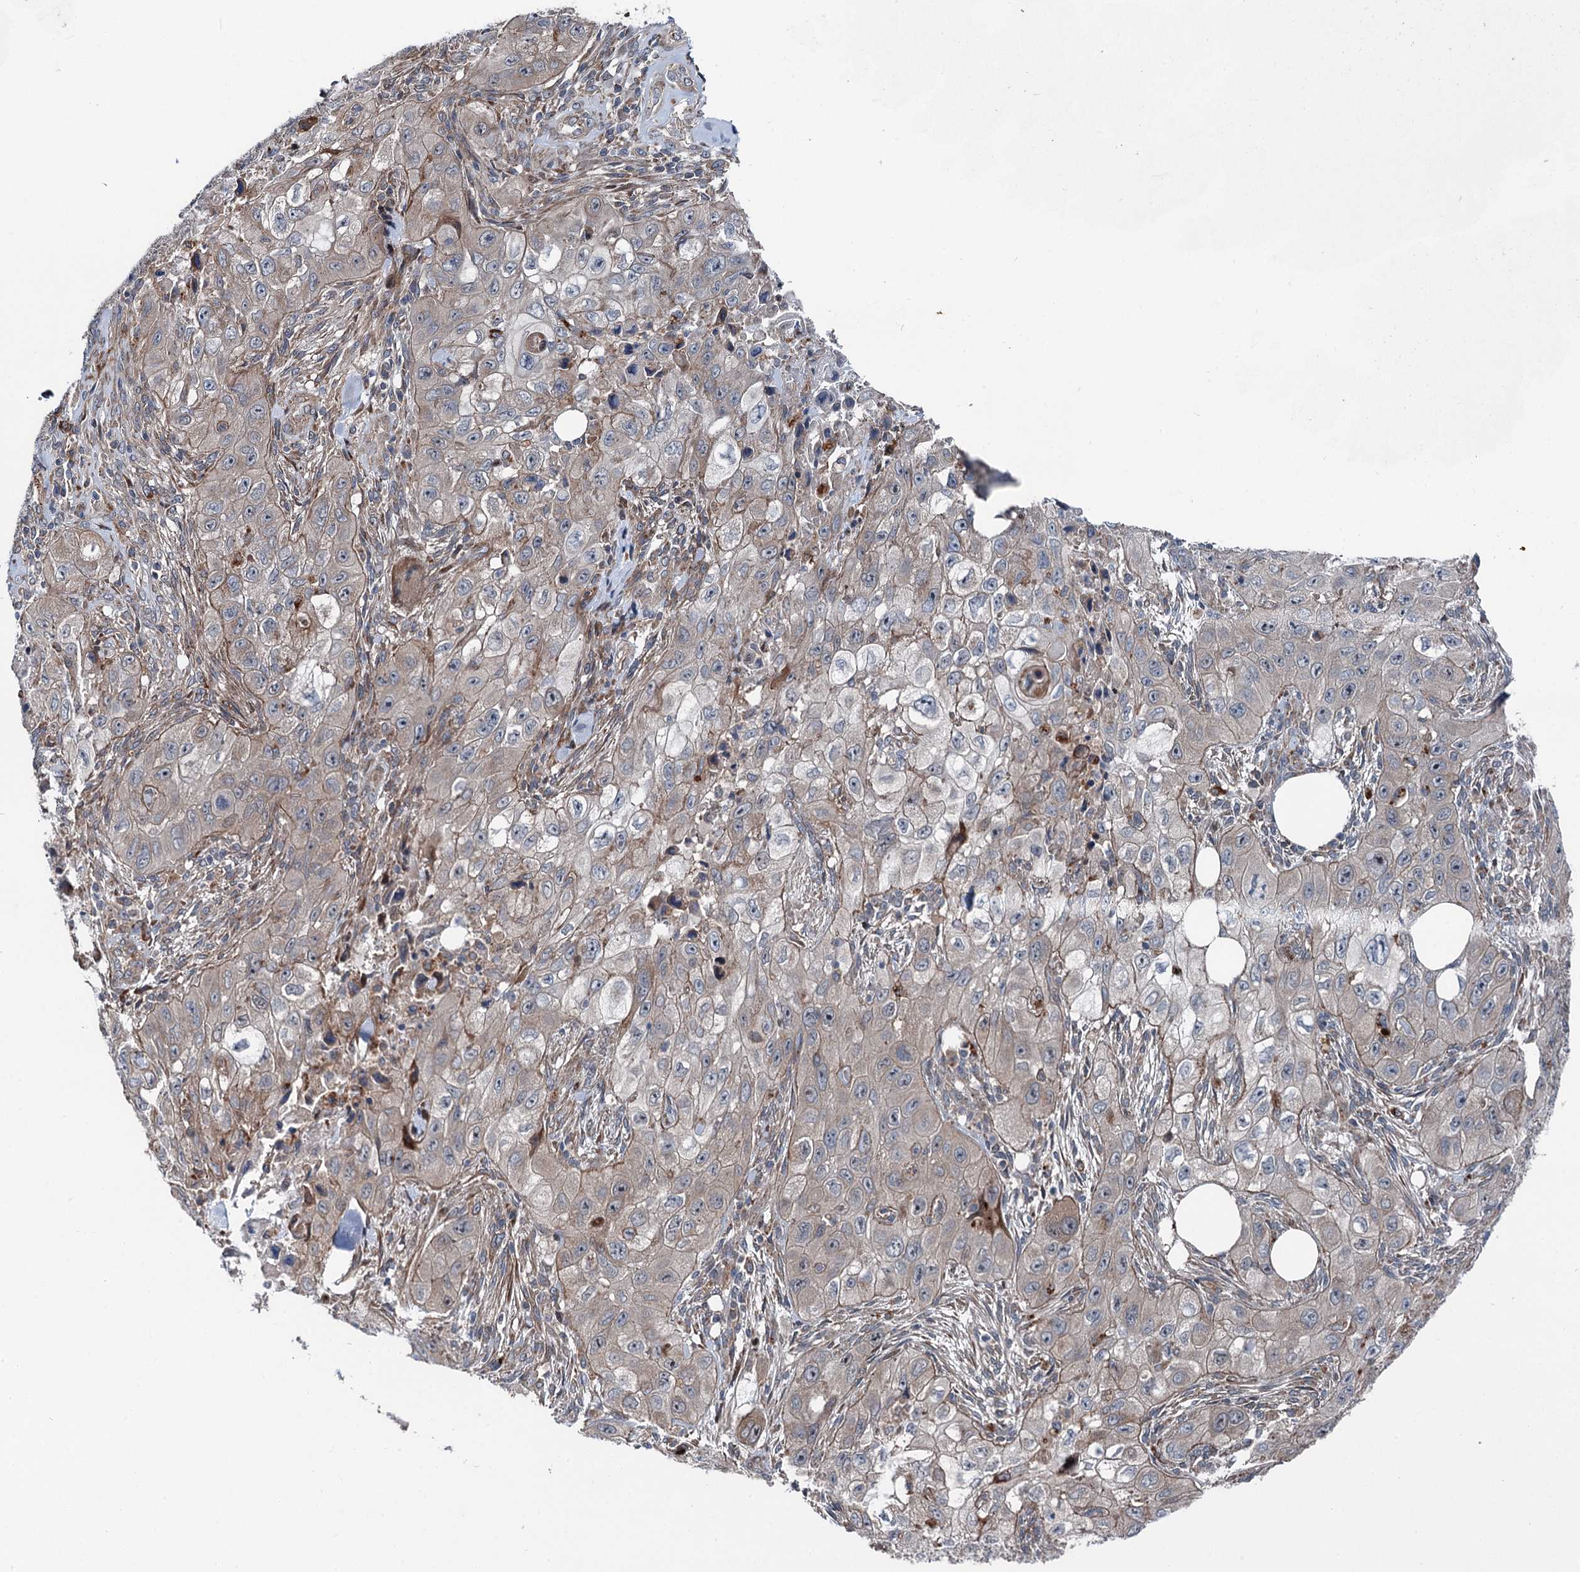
{"staining": {"intensity": "negative", "quantity": "none", "location": "none"}, "tissue": "skin cancer", "cell_type": "Tumor cells", "image_type": "cancer", "snomed": [{"axis": "morphology", "description": "Squamous cell carcinoma, NOS"}, {"axis": "topography", "description": "Skin"}, {"axis": "topography", "description": "Subcutis"}], "caption": "High magnification brightfield microscopy of skin cancer (squamous cell carcinoma) stained with DAB (3,3'-diaminobenzidine) (brown) and counterstained with hematoxylin (blue): tumor cells show no significant expression. The staining is performed using DAB (3,3'-diaminobenzidine) brown chromogen with nuclei counter-stained in using hematoxylin.", "gene": "POLR1D", "patient": {"sex": "male", "age": 73}}